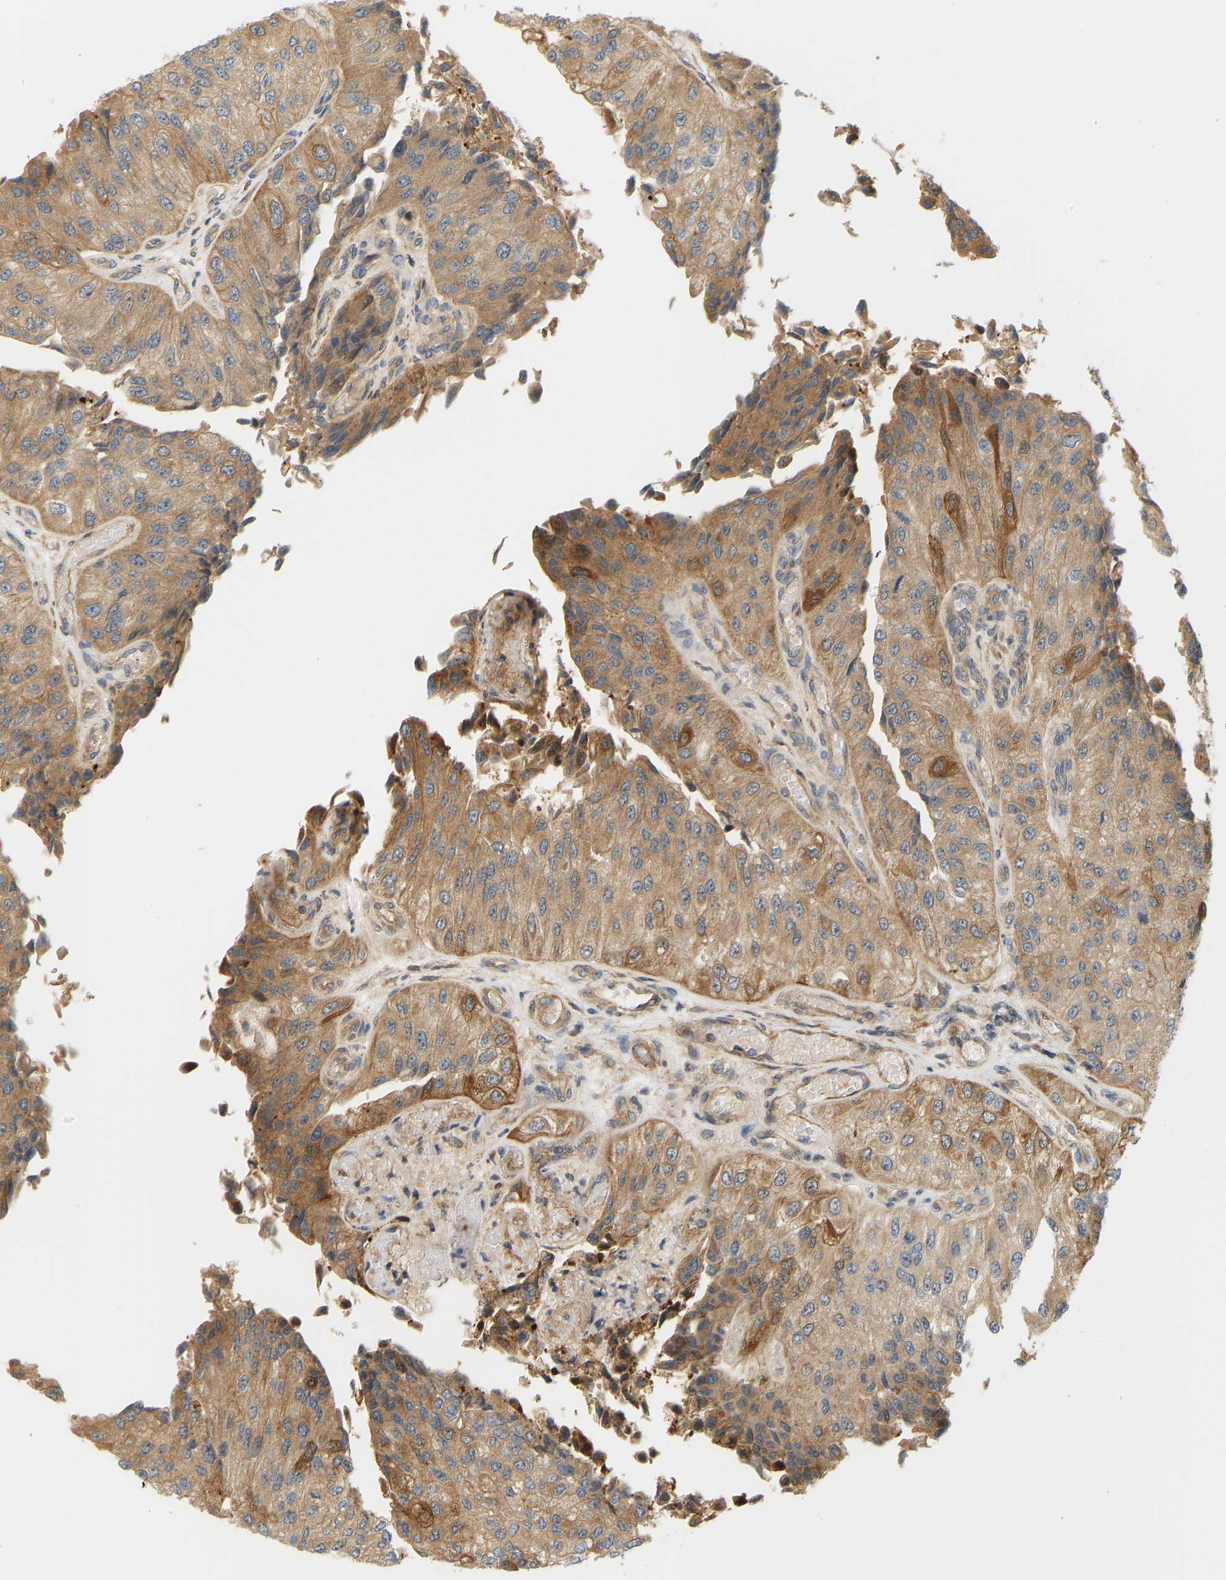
{"staining": {"intensity": "moderate", "quantity": ">75%", "location": "cytoplasmic/membranous"}, "tissue": "urothelial cancer", "cell_type": "Tumor cells", "image_type": "cancer", "snomed": [{"axis": "morphology", "description": "Urothelial carcinoma, High grade"}, {"axis": "topography", "description": "Kidney"}, {"axis": "topography", "description": "Urinary bladder"}], "caption": "Human high-grade urothelial carcinoma stained with a brown dye demonstrates moderate cytoplasmic/membranous positive positivity in approximately >75% of tumor cells.", "gene": "CEP57", "patient": {"sex": "male", "age": 77}}